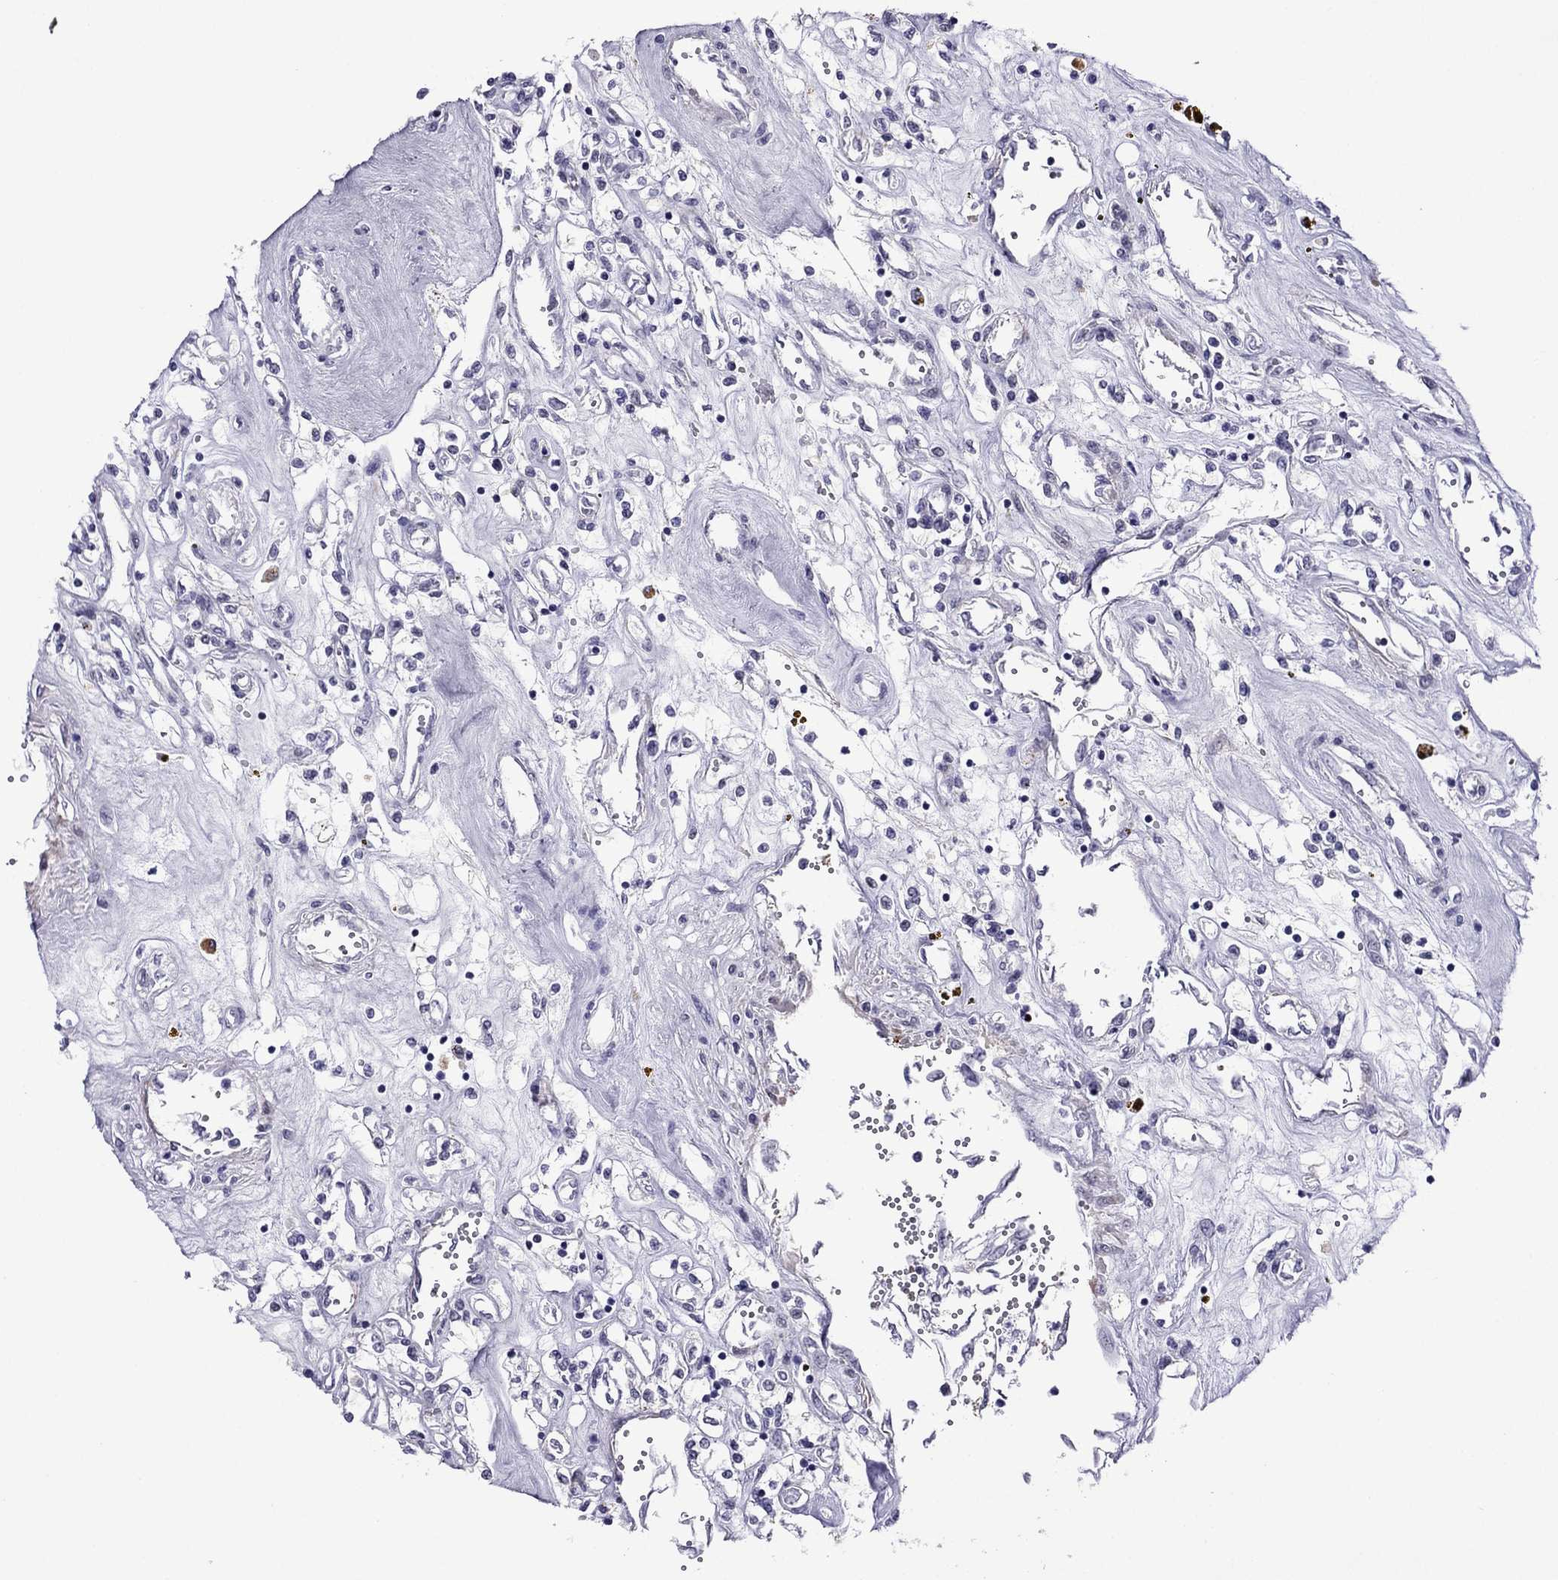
{"staining": {"intensity": "negative", "quantity": "none", "location": "none"}, "tissue": "renal cancer", "cell_type": "Tumor cells", "image_type": "cancer", "snomed": [{"axis": "morphology", "description": "Adenocarcinoma, NOS"}, {"axis": "topography", "description": "Kidney"}], "caption": "Human adenocarcinoma (renal) stained for a protein using immunohistochemistry reveals no positivity in tumor cells.", "gene": "ZNF646", "patient": {"sex": "female", "age": 59}}